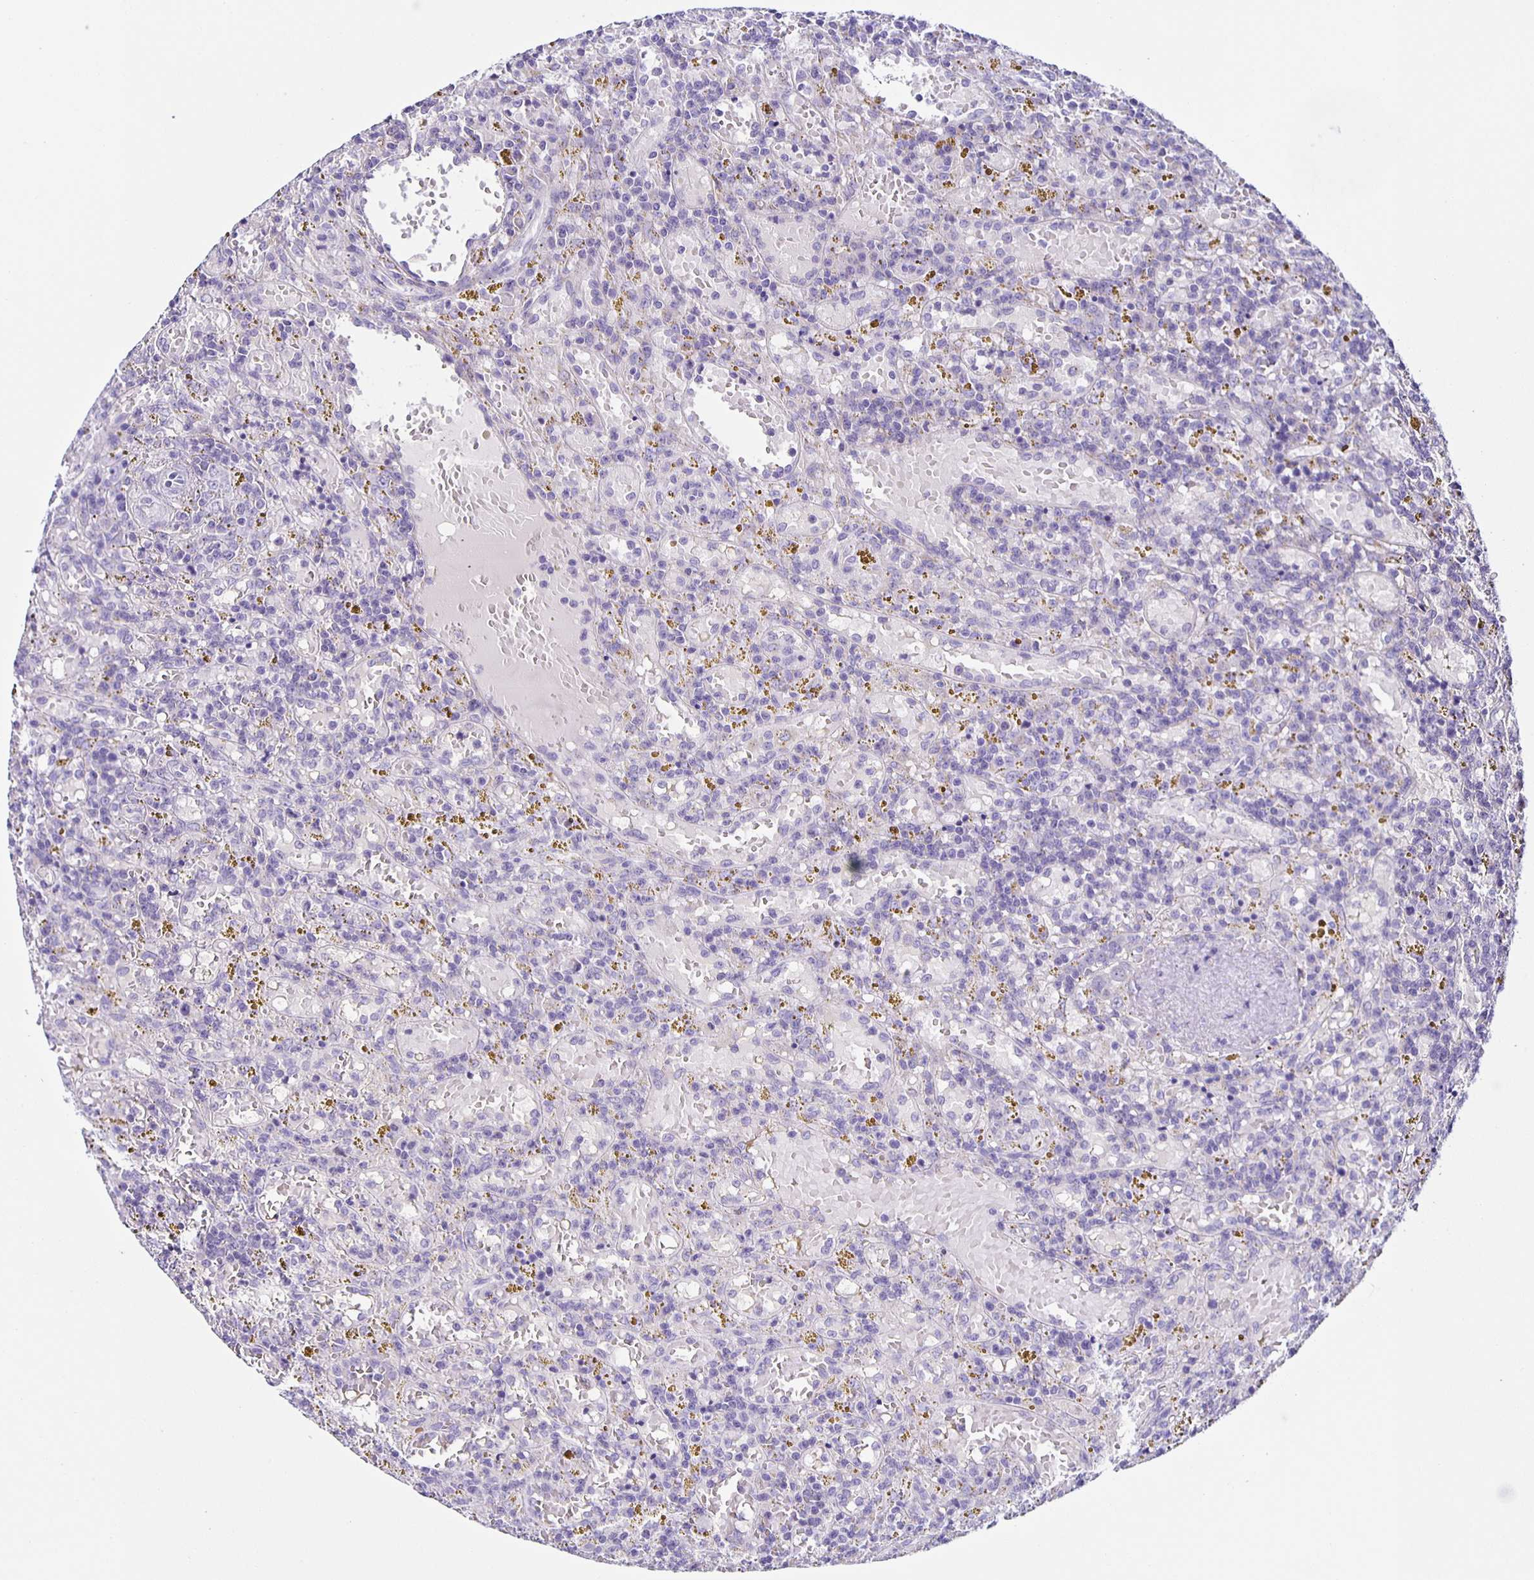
{"staining": {"intensity": "negative", "quantity": "none", "location": "none"}, "tissue": "lymphoma", "cell_type": "Tumor cells", "image_type": "cancer", "snomed": [{"axis": "morphology", "description": "Malignant lymphoma, non-Hodgkin's type, Low grade"}, {"axis": "topography", "description": "Spleen"}], "caption": "Immunohistochemical staining of human low-grade malignant lymphoma, non-Hodgkin's type reveals no significant staining in tumor cells.", "gene": "AQP6", "patient": {"sex": "female", "age": 65}}